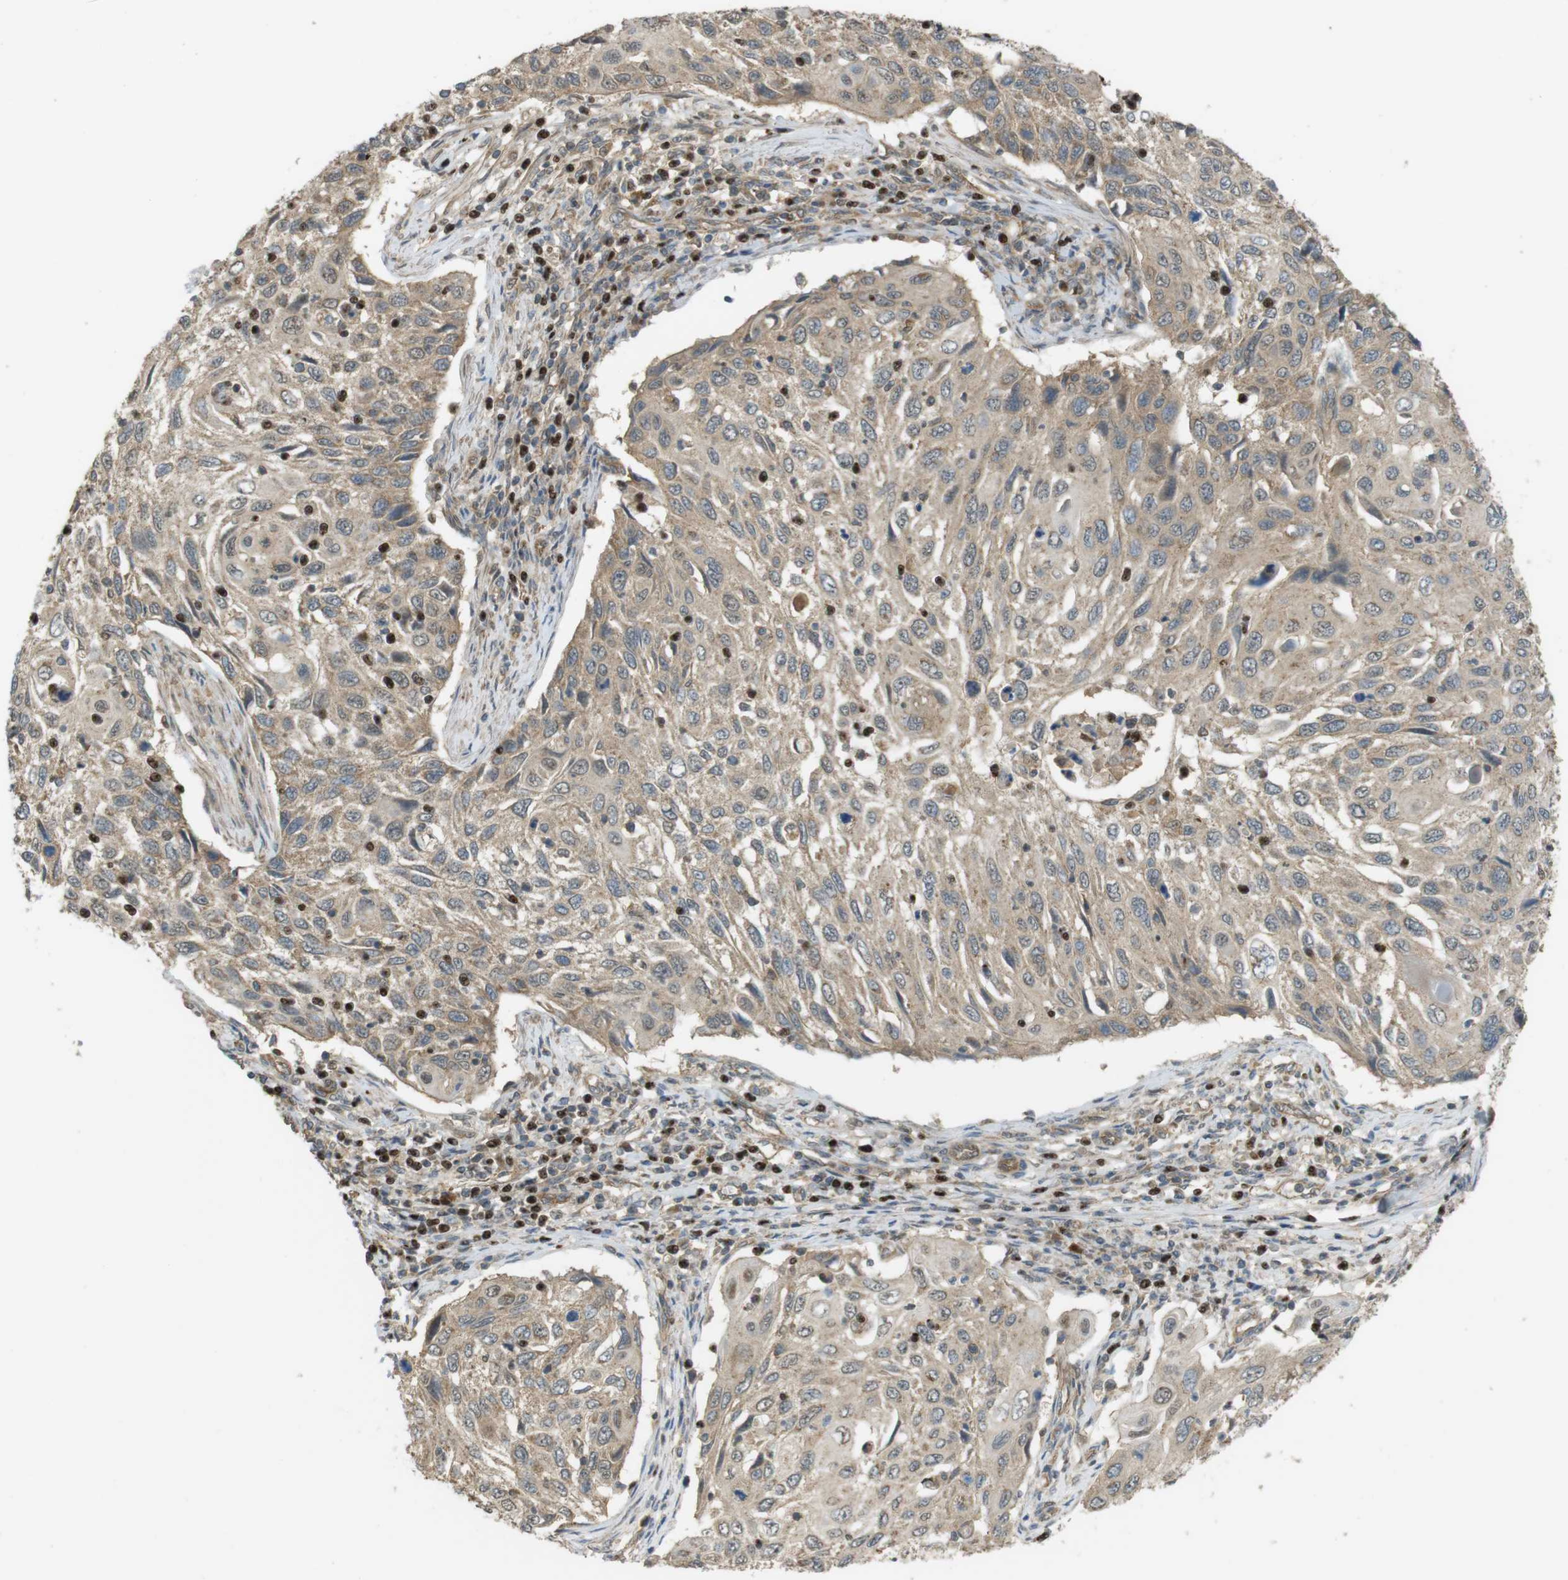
{"staining": {"intensity": "weak", "quantity": "25%-75%", "location": "cytoplasmic/membranous"}, "tissue": "cervical cancer", "cell_type": "Tumor cells", "image_type": "cancer", "snomed": [{"axis": "morphology", "description": "Squamous cell carcinoma, NOS"}, {"axis": "topography", "description": "Cervix"}], "caption": "A high-resolution histopathology image shows immunohistochemistry (IHC) staining of cervical cancer (squamous cell carcinoma), which displays weak cytoplasmic/membranous positivity in about 25%-75% of tumor cells. The protein is shown in brown color, while the nuclei are stained blue.", "gene": "ZDHHC20", "patient": {"sex": "female", "age": 70}}